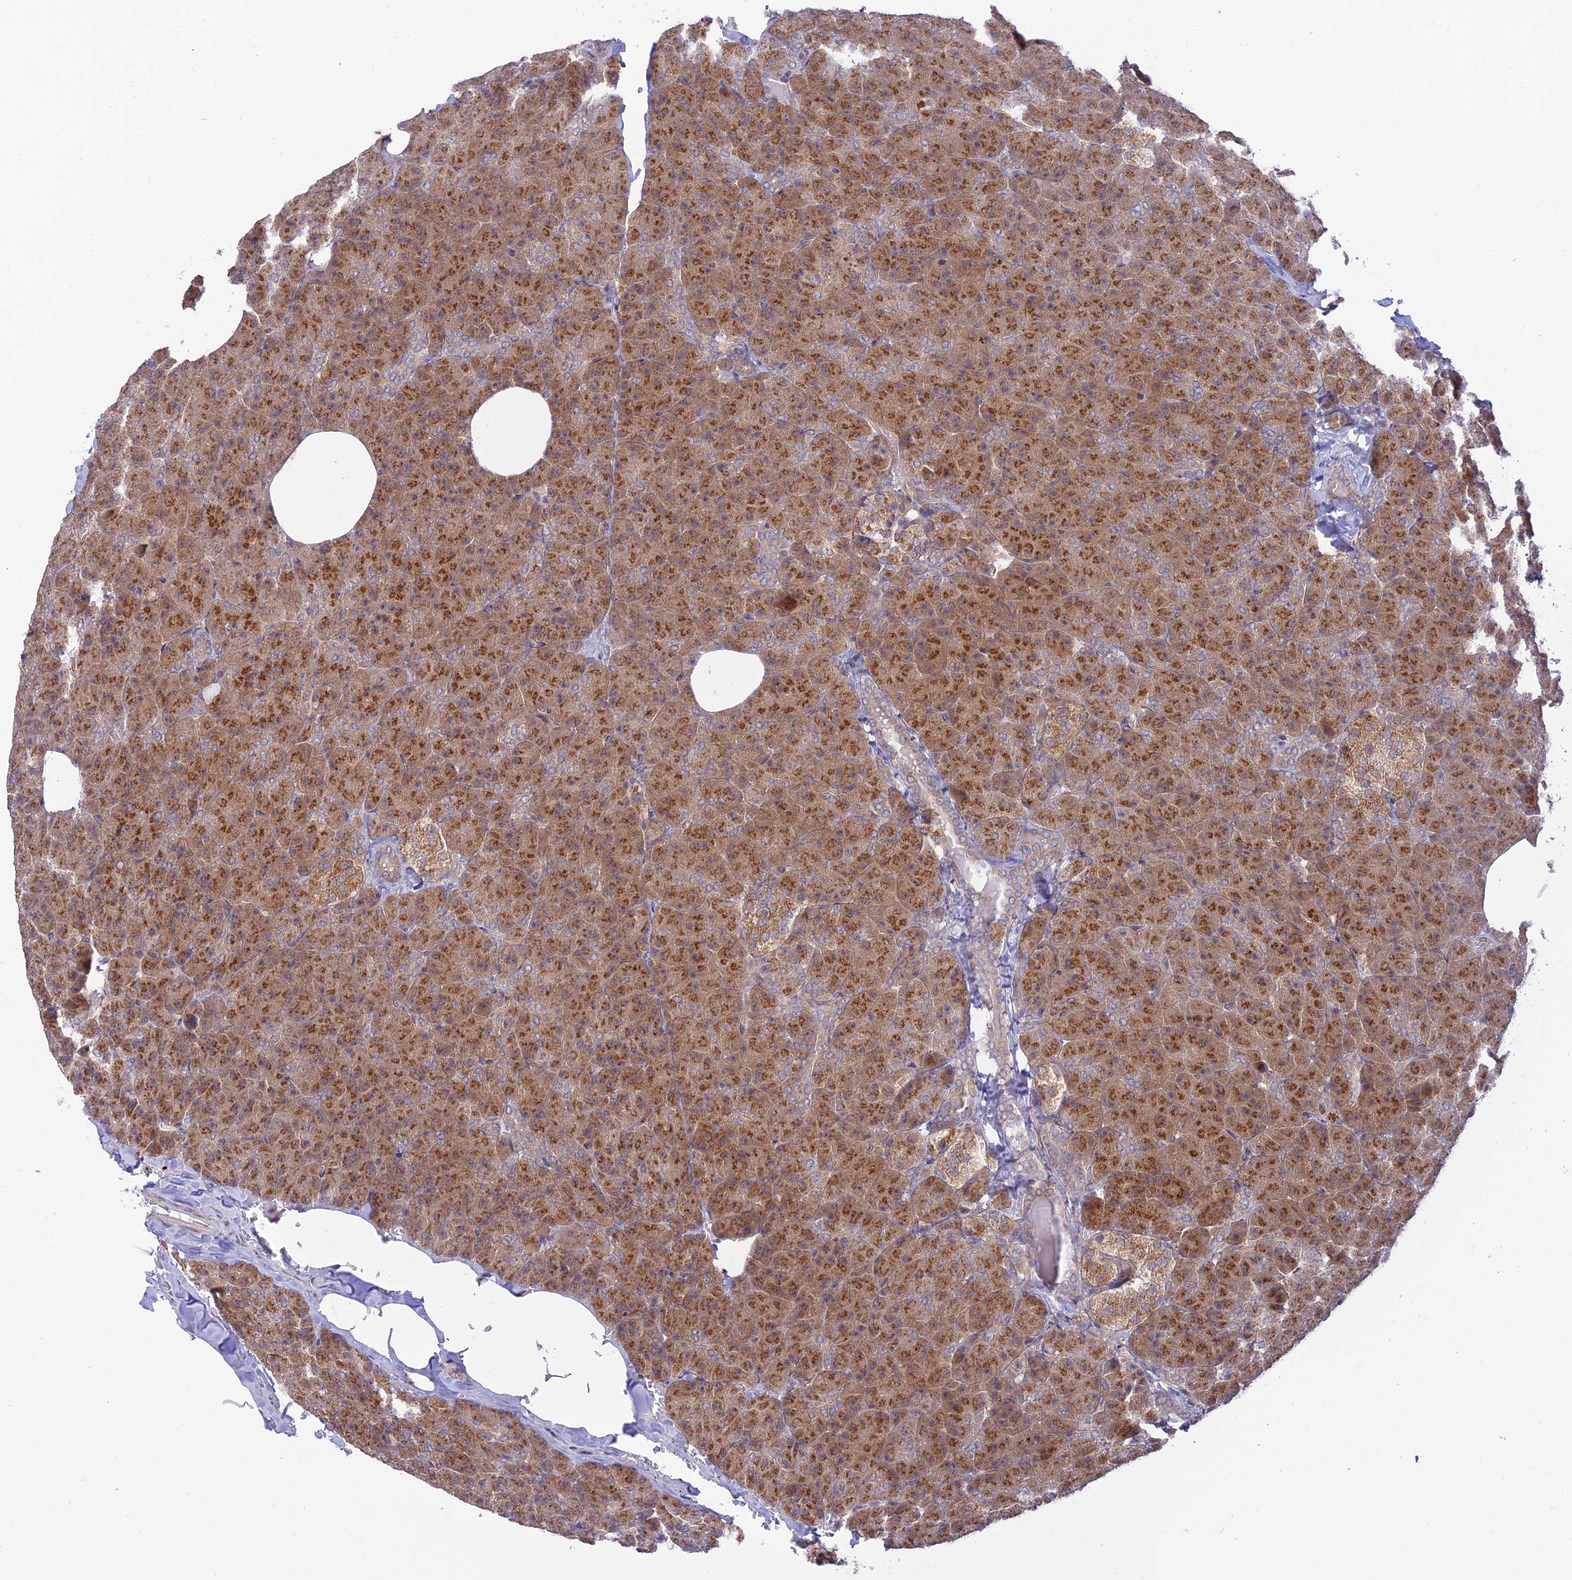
{"staining": {"intensity": "strong", "quantity": ">75%", "location": "cytoplasmic/membranous"}, "tissue": "pancreas", "cell_type": "Exocrine glandular cells", "image_type": "normal", "snomed": [{"axis": "morphology", "description": "Normal tissue, NOS"}, {"axis": "topography", "description": "Pancreas"}], "caption": "Strong cytoplasmic/membranous staining for a protein is seen in approximately >75% of exocrine glandular cells of unremarkable pancreas using immunohistochemistry (IHC).", "gene": "GOLGA3", "patient": {"sex": "female", "age": 35}}